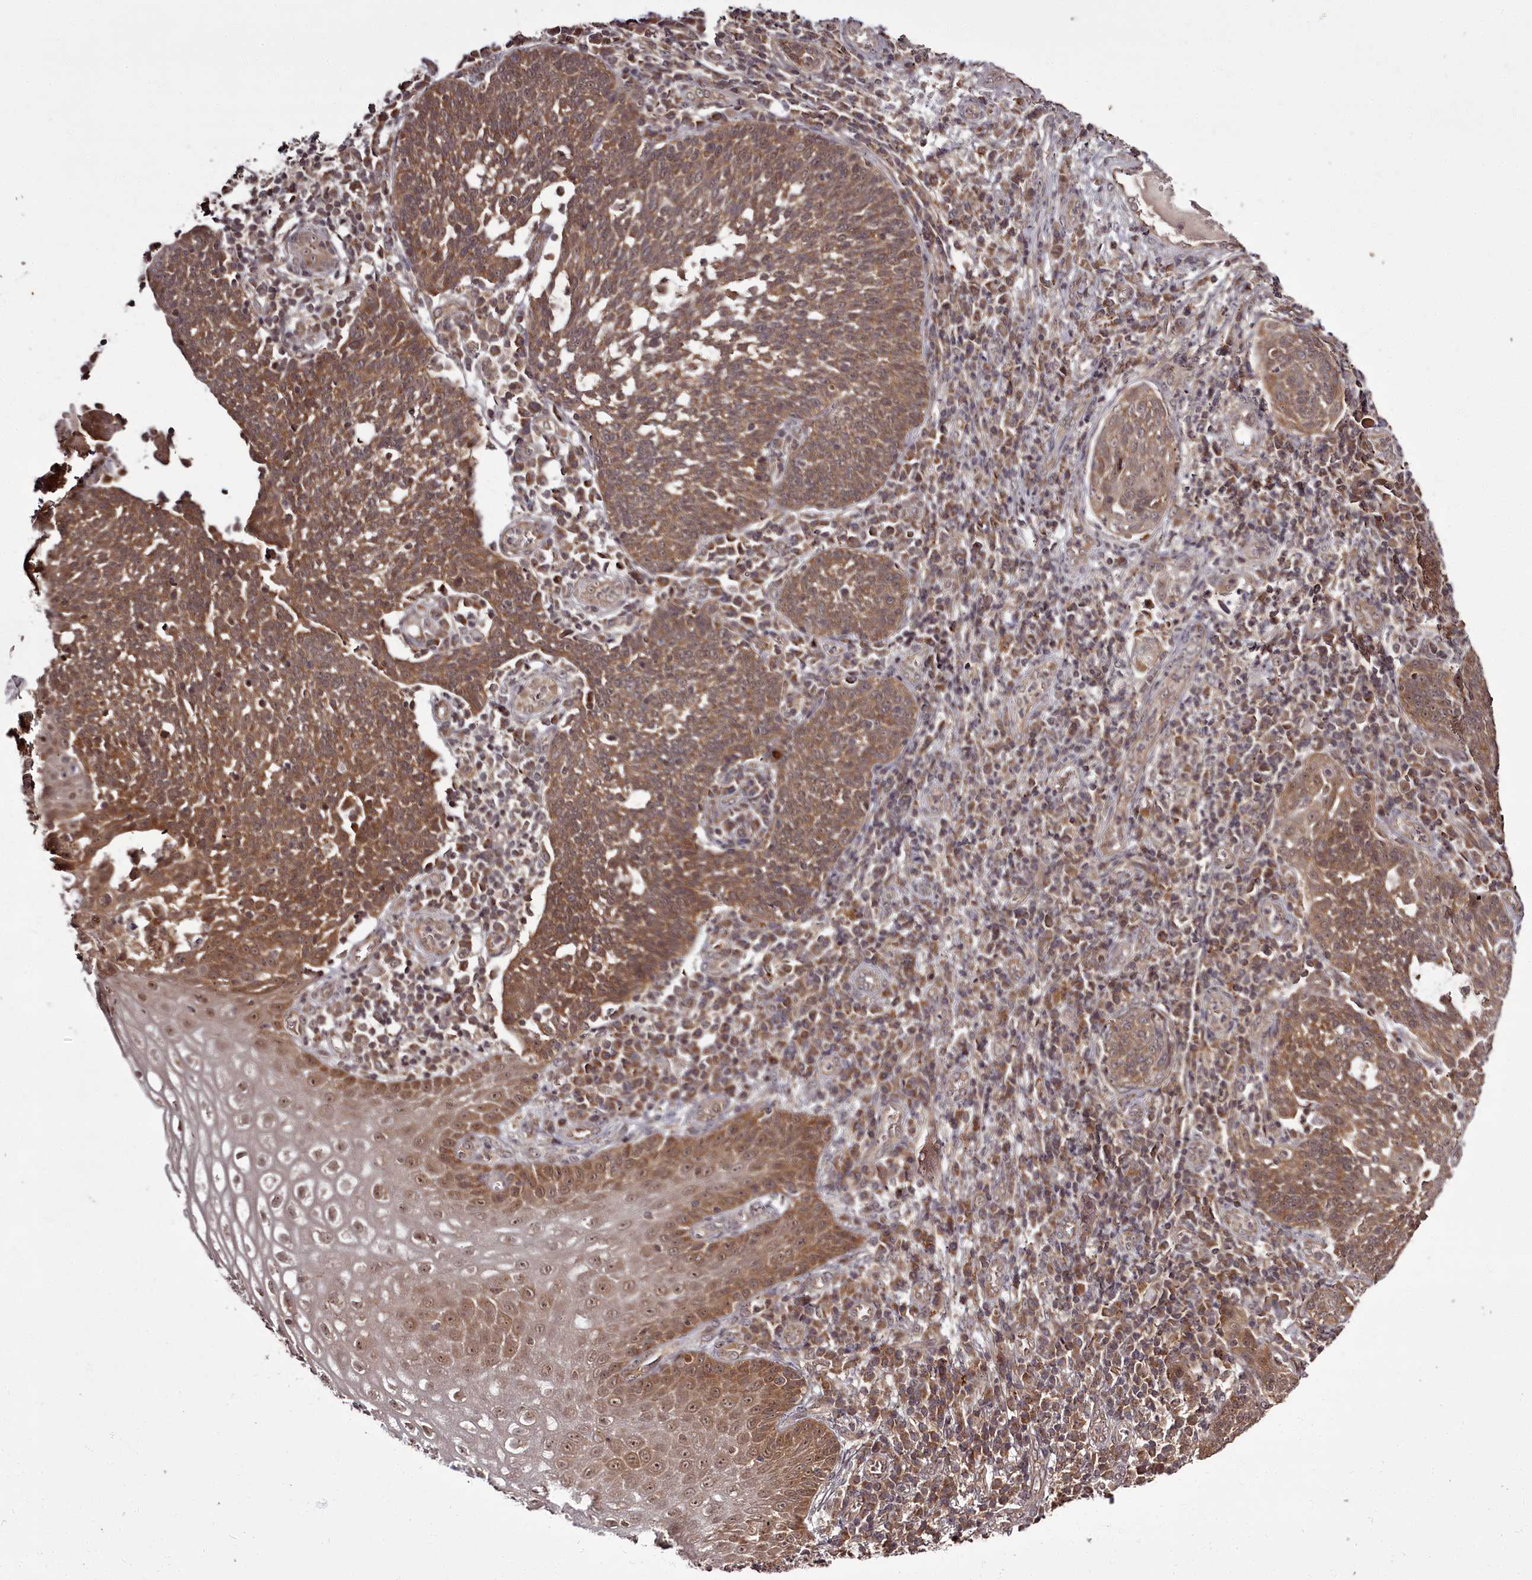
{"staining": {"intensity": "moderate", "quantity": ">75%", "location": "cytoplasmic/membranous"}, "tissue": "cervical cancer", "cell_type": "Tumor cells", "image_type": "cancer", "snomed": [{"axis": "morphology", "description": "Squamous cell carcinoma, NOS"}, {"axis": "topography", "description": "Cervix"}], "caption": "Cervical squamous cell carcinoma was stained to show a protein in brown. There is medium levels of moderate cytoplasmic/membranous staining in approximately >75% of tumor cells.", "gene": "PCBP2", "patient": {"sex": "female", "age": 34}}